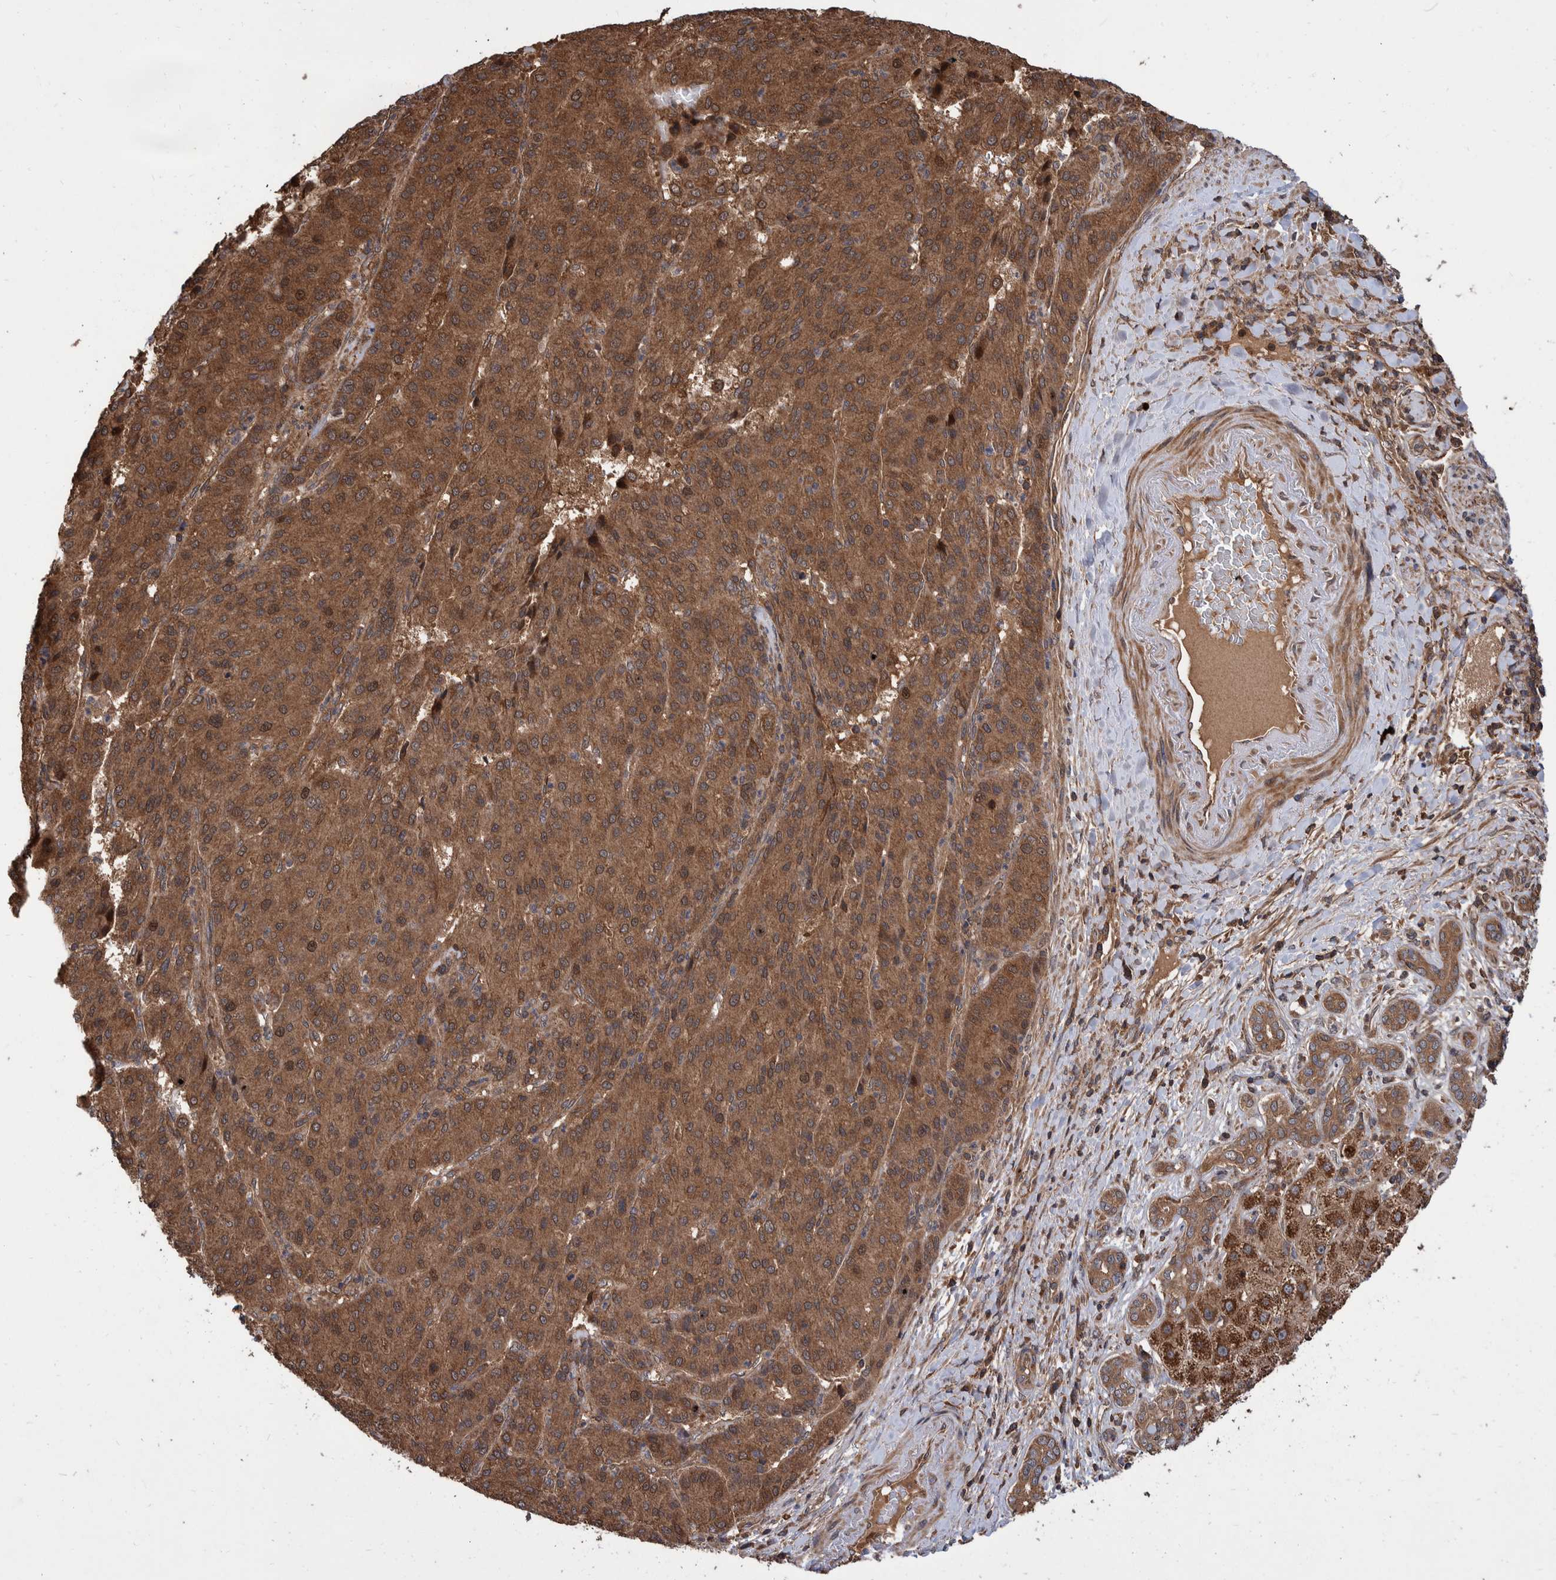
{"staining": {"intensity": "moderate", "quantity": ">75%", "location": "cytoplasmic/membranous"}, "tissue": "liver cancer", "cell_type": "Tumor cells", "image_type": "cancer", "snomed": [{"axis": "morphology", "description": "Carcinoma, Hepatocellular, NOS"}, {"axis": "topography", "description": "Liver"}], "caption": "About >75% of tumor cells in human liver hepatocellular carcinoma demonstrate moderate cytoplasmic/membranous protein positivity as visualized by brown immunohistochemical staining.", "gene": "VBP1", "patient": {"sex": "male", "age": 65}}